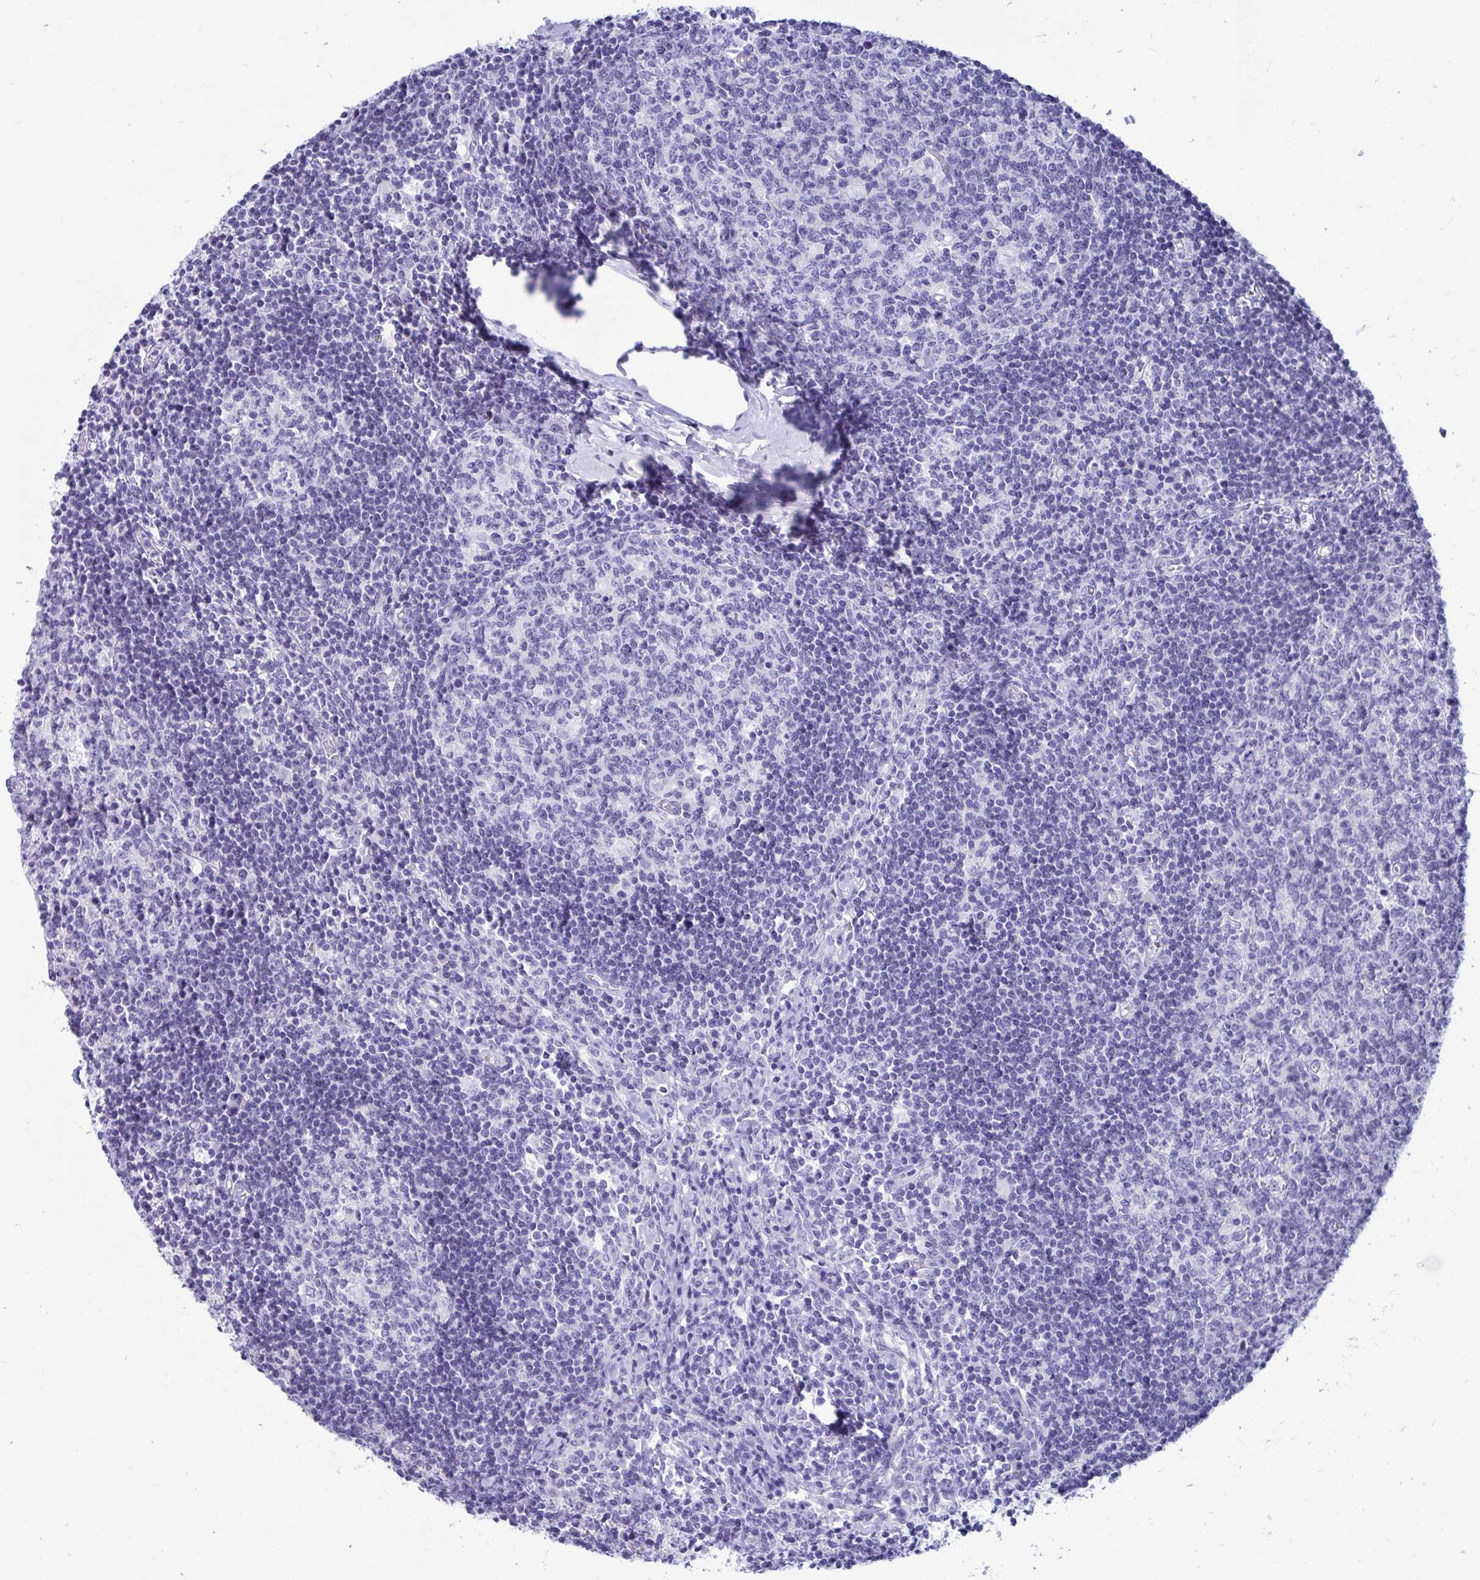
{"staining": {"intensity": "negative", "quantity": "none", "location": "none"}, "tissue": "lymph node", "cell_type": "Germinal center cells", "image_type": "normal", "snomed": [{"axis": "morphology", "description": "Normal tissue, NOS"}, {"axis": "topography", "description": "Lymph node"}], "caption": "A high-resolution micrograph shows IHC staining of normal lymph node, which shows no significant staining in germinal center cells.", "gene": "SHISA8", "patient": {"sex": "male", "age": 67}}